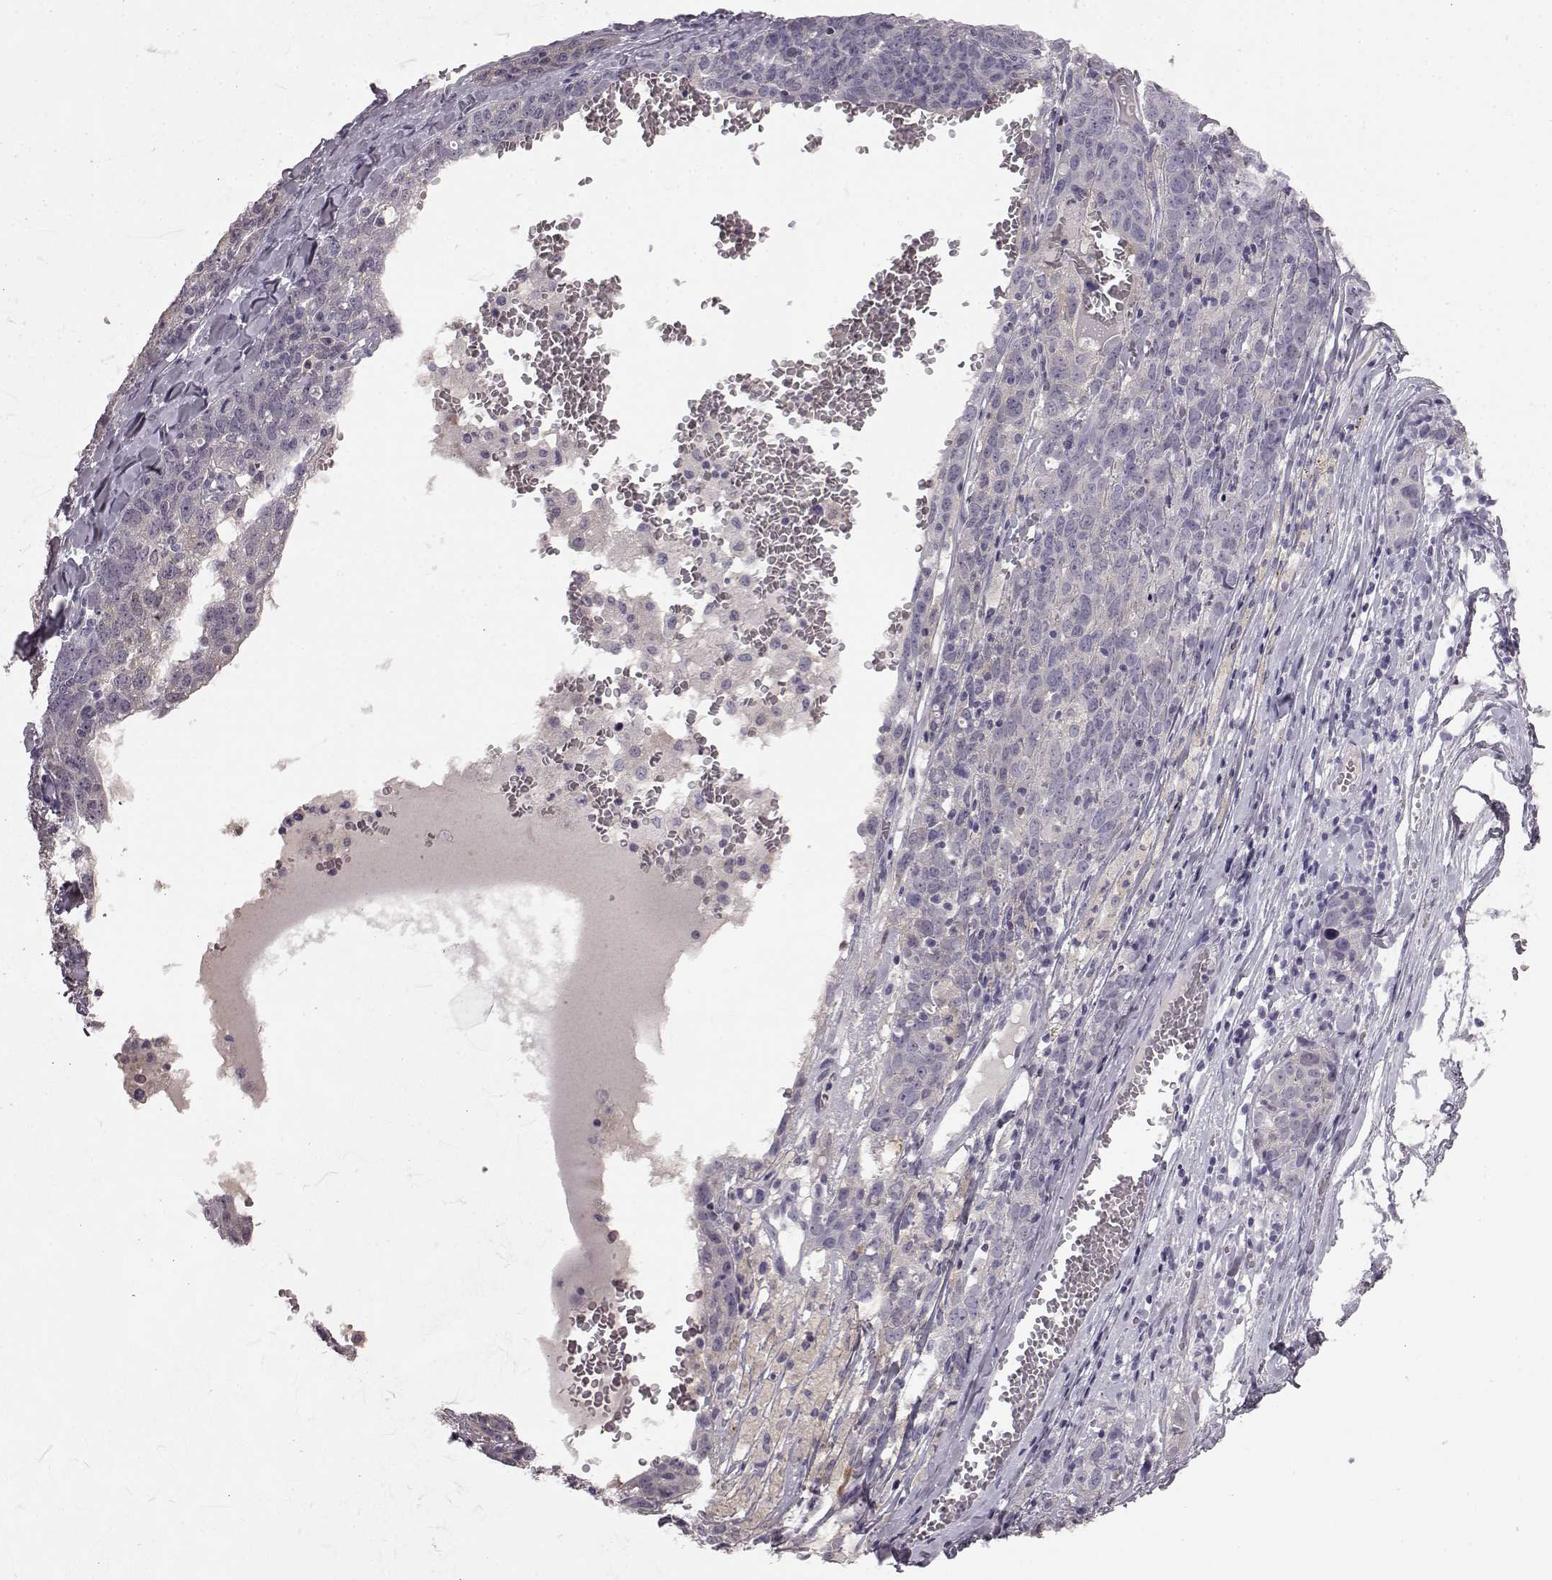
{"staining": {"intensity": "negative", "quantity": "none", "location": "none"}, "tissue": "ovarian cancer", "cell_type": "Tumor cells", "image_type": "cancer", "snomed": [{"axis": "morphology", "description": "Cystadenocarcinoma, serous, NOS"}, {"axis": "topography", "description": "Ovary"}], "caption": "DAB (3,3'-diaminobenzidine) immunohistochemical staining of ovarian cancer (serous cystadenocarcinoma) shows no significant staining in tumor cells.", "gene": "KRT85", "patient": {"sex": "female", "age": 71}}